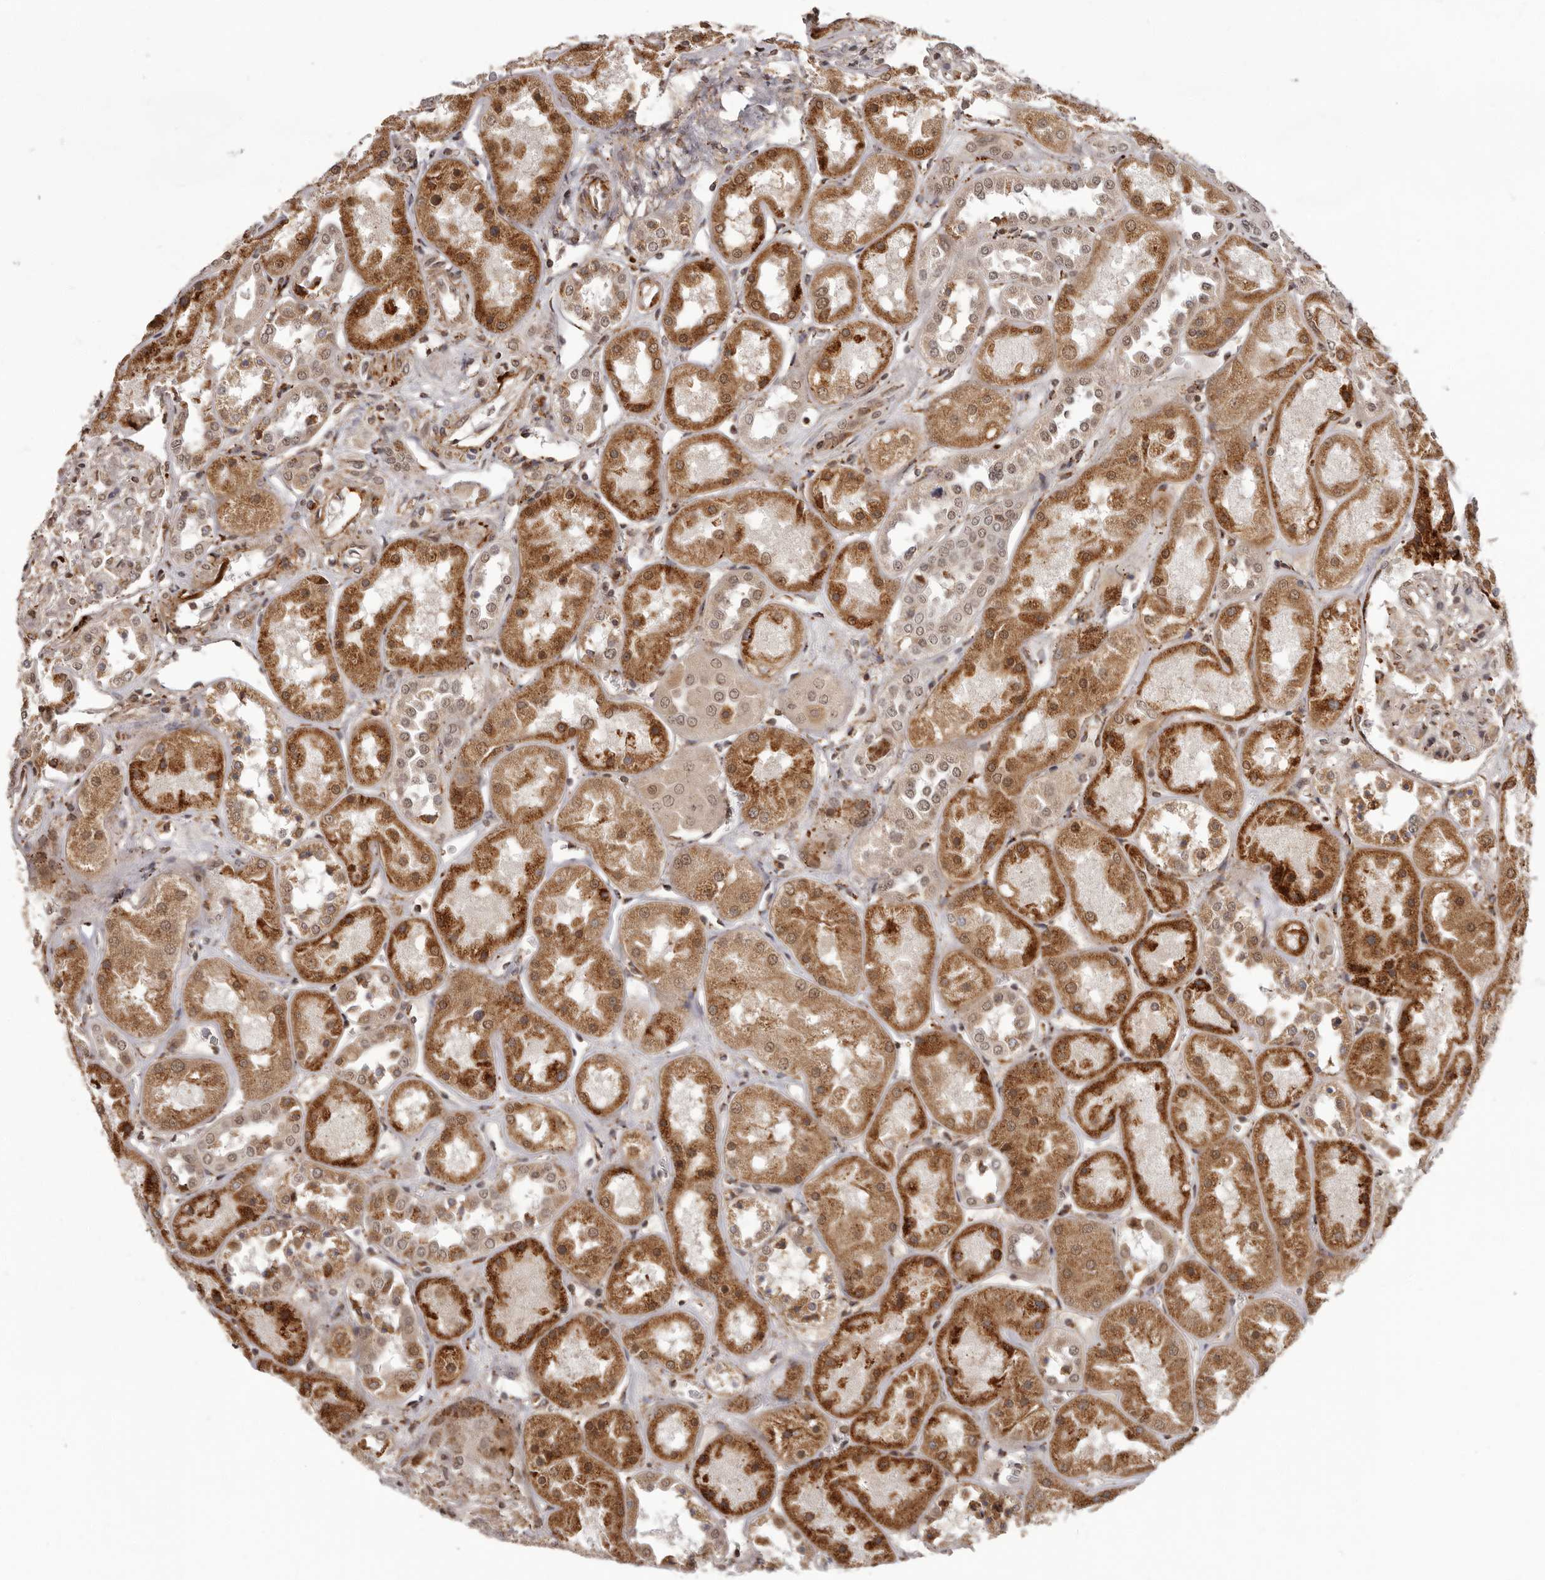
{"staining": {"intensity": "moderate", "quantity": "<25%", "location": "nuclear"}, "tissue": "kidney", "cell_type": "Cells in glomeruli", "image_type": "normal", "snomed": [{"axis": "morphology", "description": "Normal tissue, NOS"}, {"axis": "topography", "description": "Kidney"}], "caption": "Kidney was stained to show a protein in brown. There is low levels of moderate nuclear positivity in about <25% of cells in glomeruli. (DAB IHC with brightfield microscopy, high magnification).", "gene": "IL32", "patient": {"sex": "male", "age": 70}}